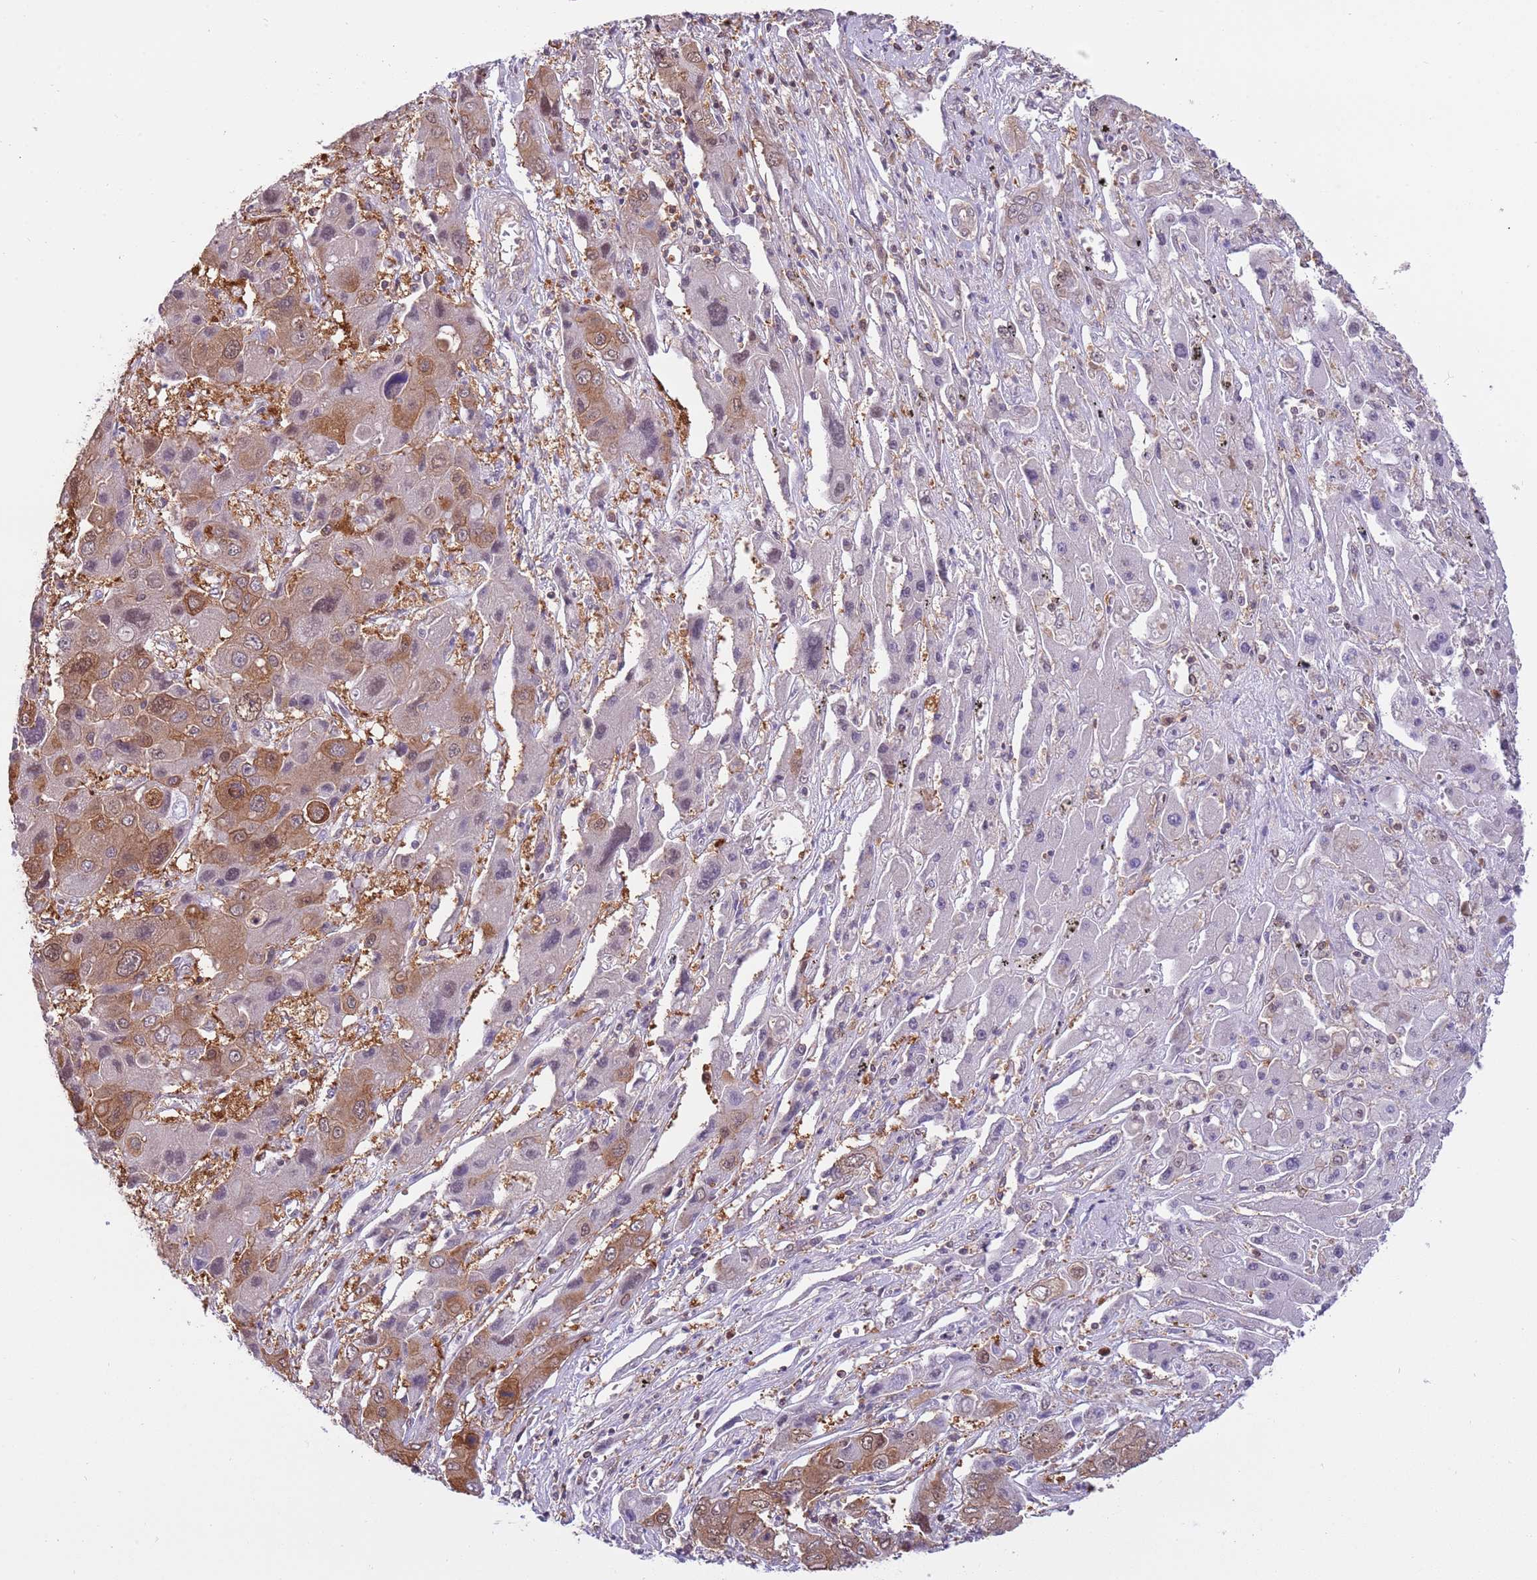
{"staining": {"intensity": "moderate", "quantity": "<25%", "location": "cytoplasmic/membranous,nuclear"}, "tissue": "liver cancer", "cell_type": "Tumor cells", "image_type": "cancer", "snomed": [{"axis": "morphology", "description": "Cholangiocarcinoma"}, {"axis": "topography", "description": "Liver"}], "caption": "DAB (3,3'-diaminobenzidine) immunohistochemical staining of human liver cancer exhibits moderate cytoplasmic/membranous and nuclear protein expression in about <25% of tumor cells.", "gene": "STIP1", "patient": {"sex": "male", "age": 67}}